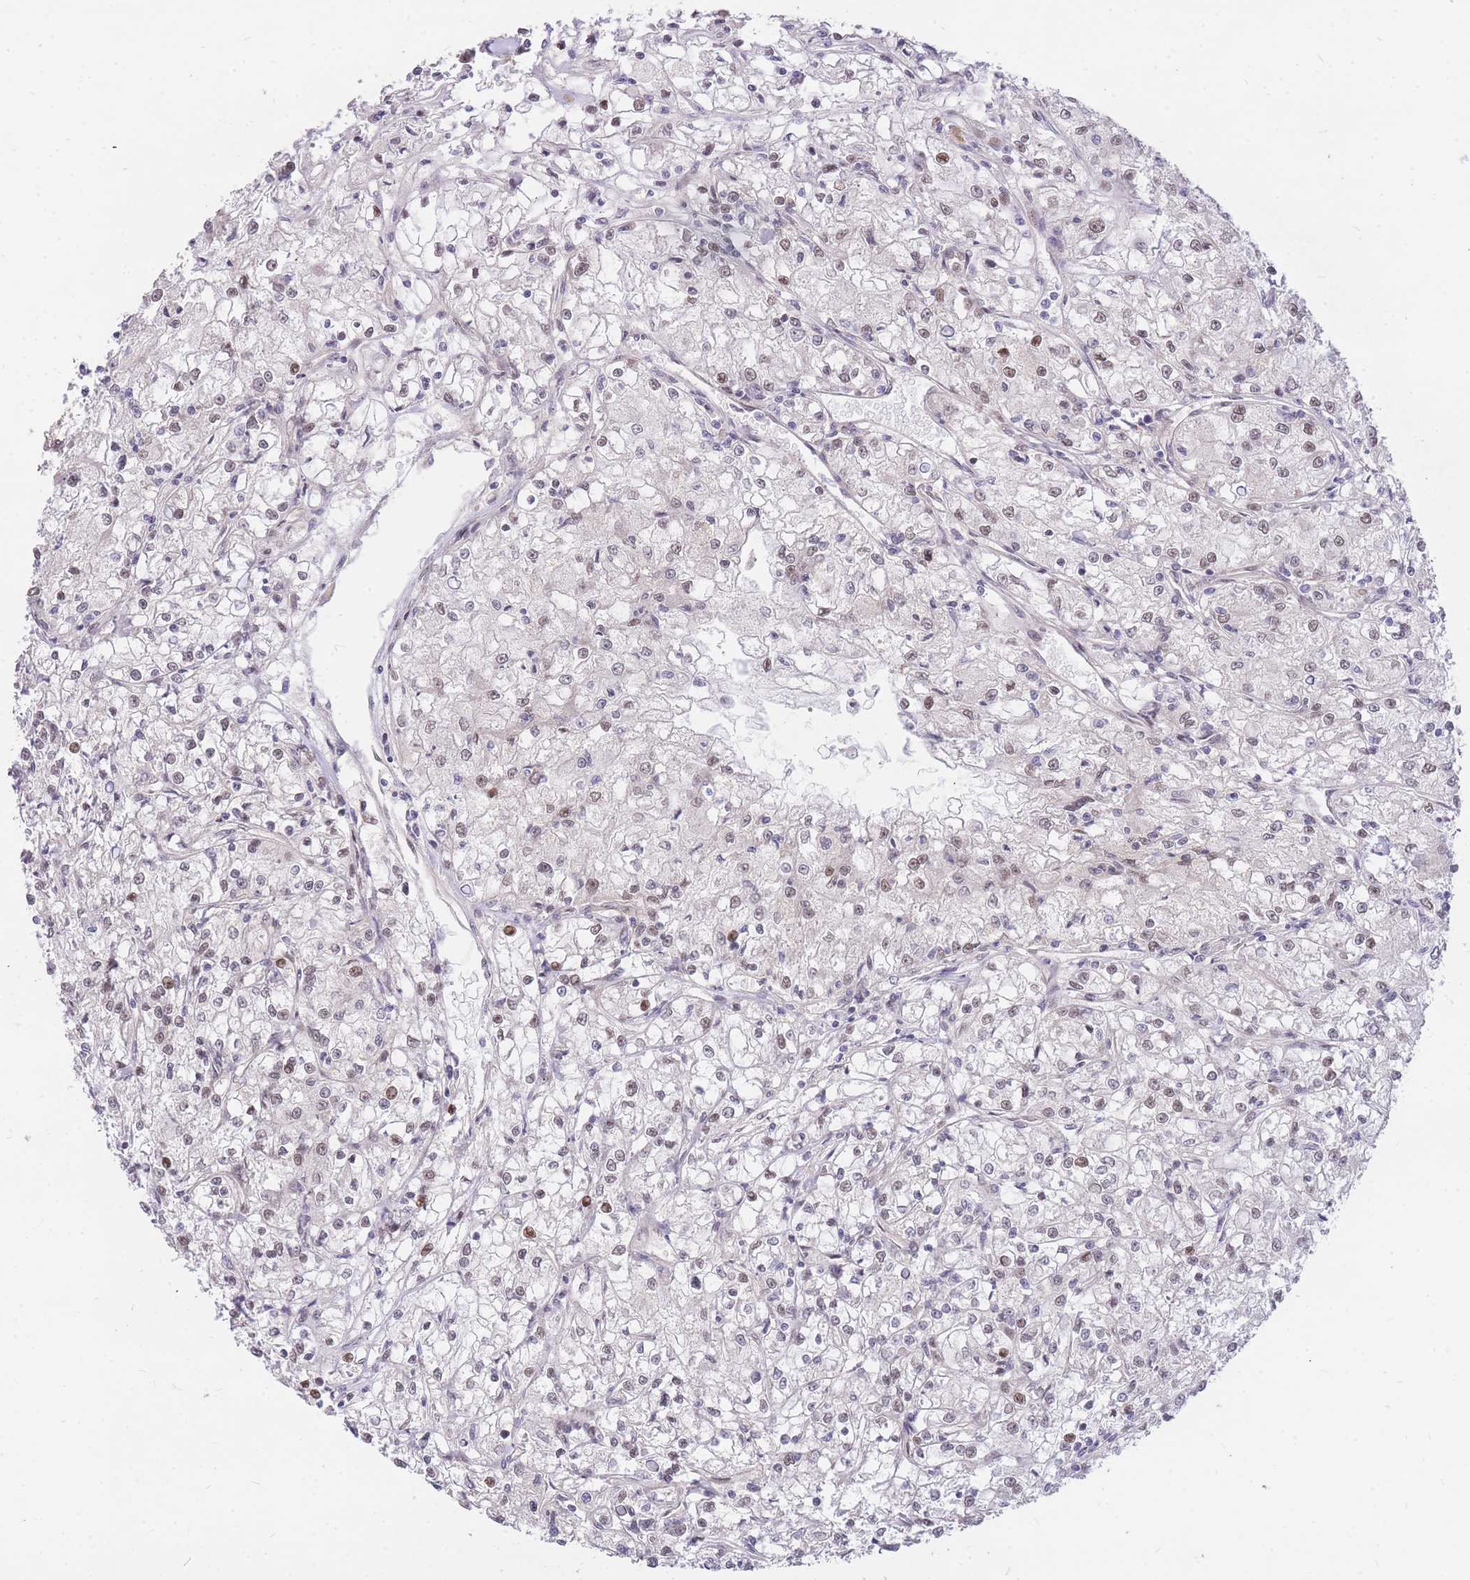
{"staining": {"intensity": "weak", "quantity": "25%-75%", "location": "nuclear"}, "tissue": "renal cancer", "cell_type": "Tumor cells", "image_type": "cancer", "snomed": [{"axis": "morphology", "description": "Adenocarcinoma, NOS"}, {"axis": "topography", "description": "Kidney"}], "caption": "This is a histology image of immunohistochemistry staining of renal adenocarcinoma, which shows weak staining in the nuclear of tumor cells.", "gene": "TLE2", "patient": {"sex": "female", "age": 59}}